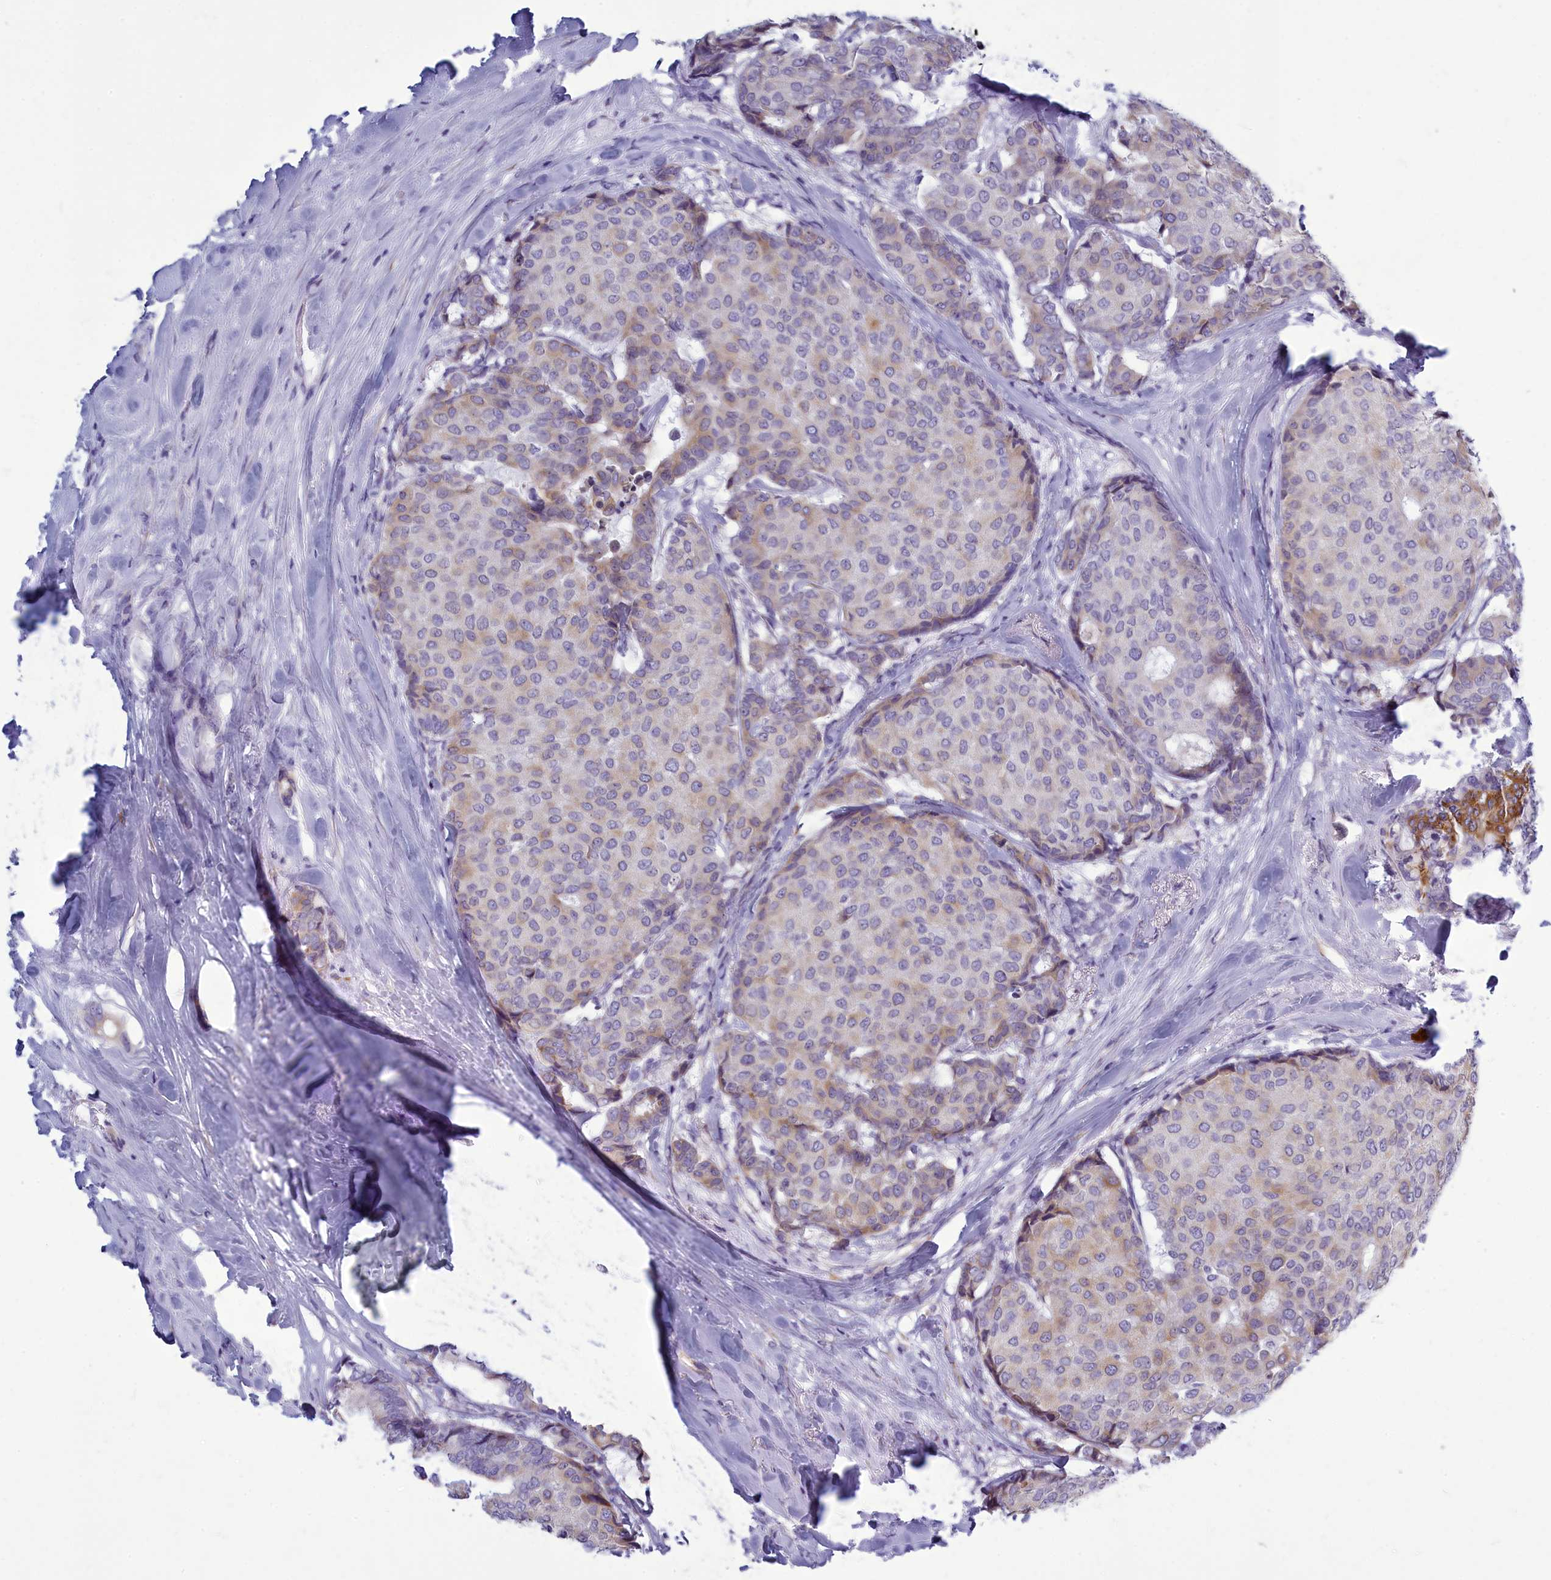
{"staining": {"intensity": "weak", "quantity": "25%-75%", "location": "cytoplasmic/membranous"}, "tissue": "breast cancer", "cell_type": "Tumor cells", "image_type": "cancer", "snomed": [{"axis": "morphology", "description": "Duct carcinoma"}, {"axis": "topography", "description": "Breast"}], "caption": "Breast cancer stained for a protein shows weak cytoplasmic/membranous positivity in tumor cells.", "gene": "CENATAC", "patient": {"sex": "female", "age": 75}}